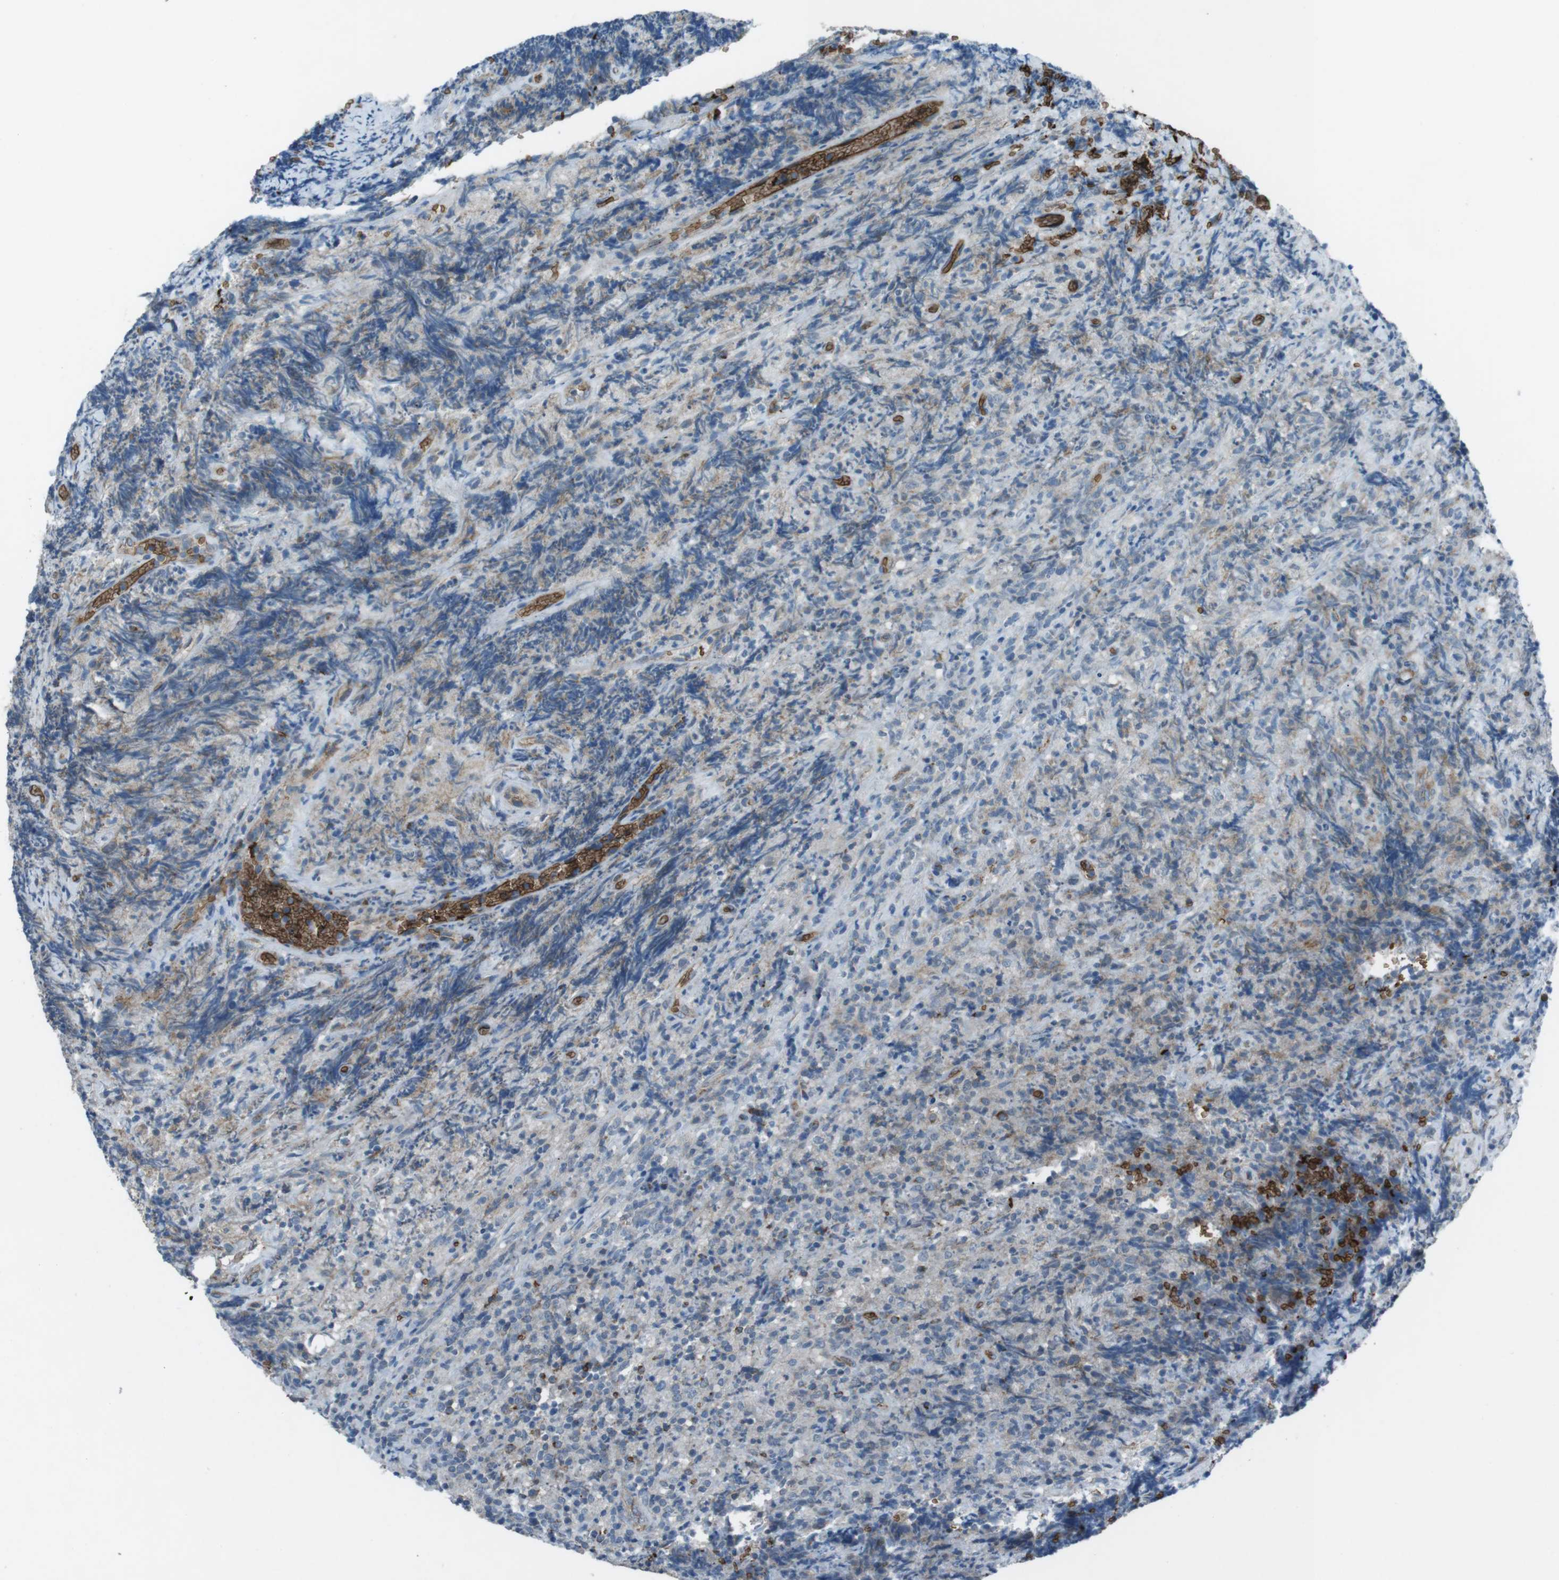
{"staining": {"intensity": "weak", "quantity": "25%-75%", "location": "cytoplasmic/membranous"}, "tissue": "lymphoma", "cell_type": "Tumor cells", "image_type": "cancer", "snomed": [{"axis": "morphology", "description": "Malignant lymphoma, non-Hodgkin's type, High grade"}, {"axis": "topography", "description": "Tonsil"}], "caption": "High-grade malignant lymphoma, non-Hodgkin's type was stained to show a protein in brown. There is low levels of weak cytoplasmic/membranous positivity in about 25%-75% of tumor cells.", "gene": "SPTA1", "patient": {"sex": "female", "age": 36}}